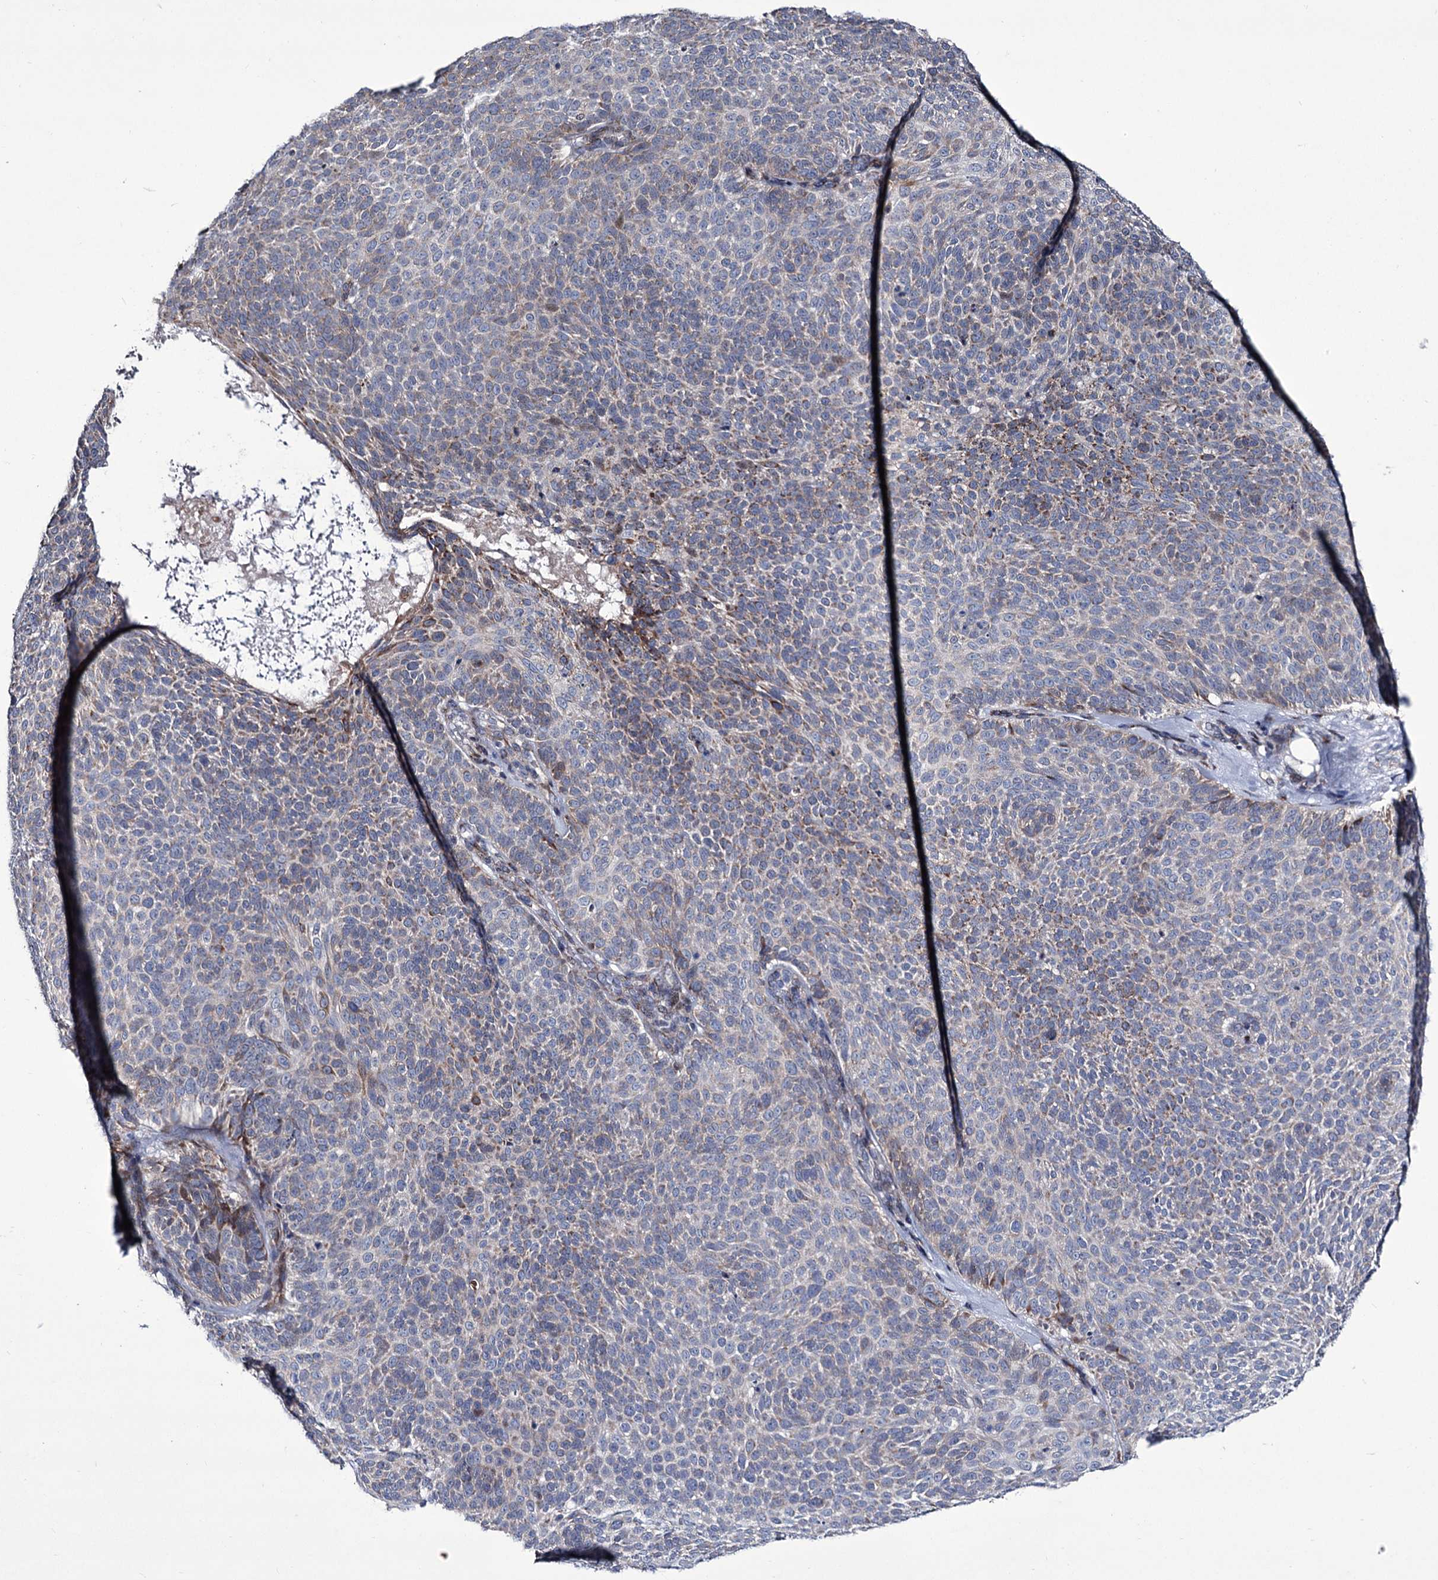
{"staining": {"intensity": "moderate", "quantity": "<25%", "location": "cytoplasmic/membranous"}, "tissue": "skin cancer", "cell_type": "Tumor cells", "image_type": "cancer", "snomed": [{"axis": "morphology", "description": "Basal cell carcinoma"}, {"axis": "topography", "description": "Skin"}], "caption": "A high-resolution micrograph shows immunohistochemistry staining of basal cell carcinoma (skin), which reveals moderate cytoplasmic/membranous expression in about <25% of tumor cells. (DAB (3,3'-diaminobenzidine) IHC, brown staining for protein, blue staining for nuclei).", "gene": "TUBGCP5", "patient": {"sex": "male", "age": 85}}